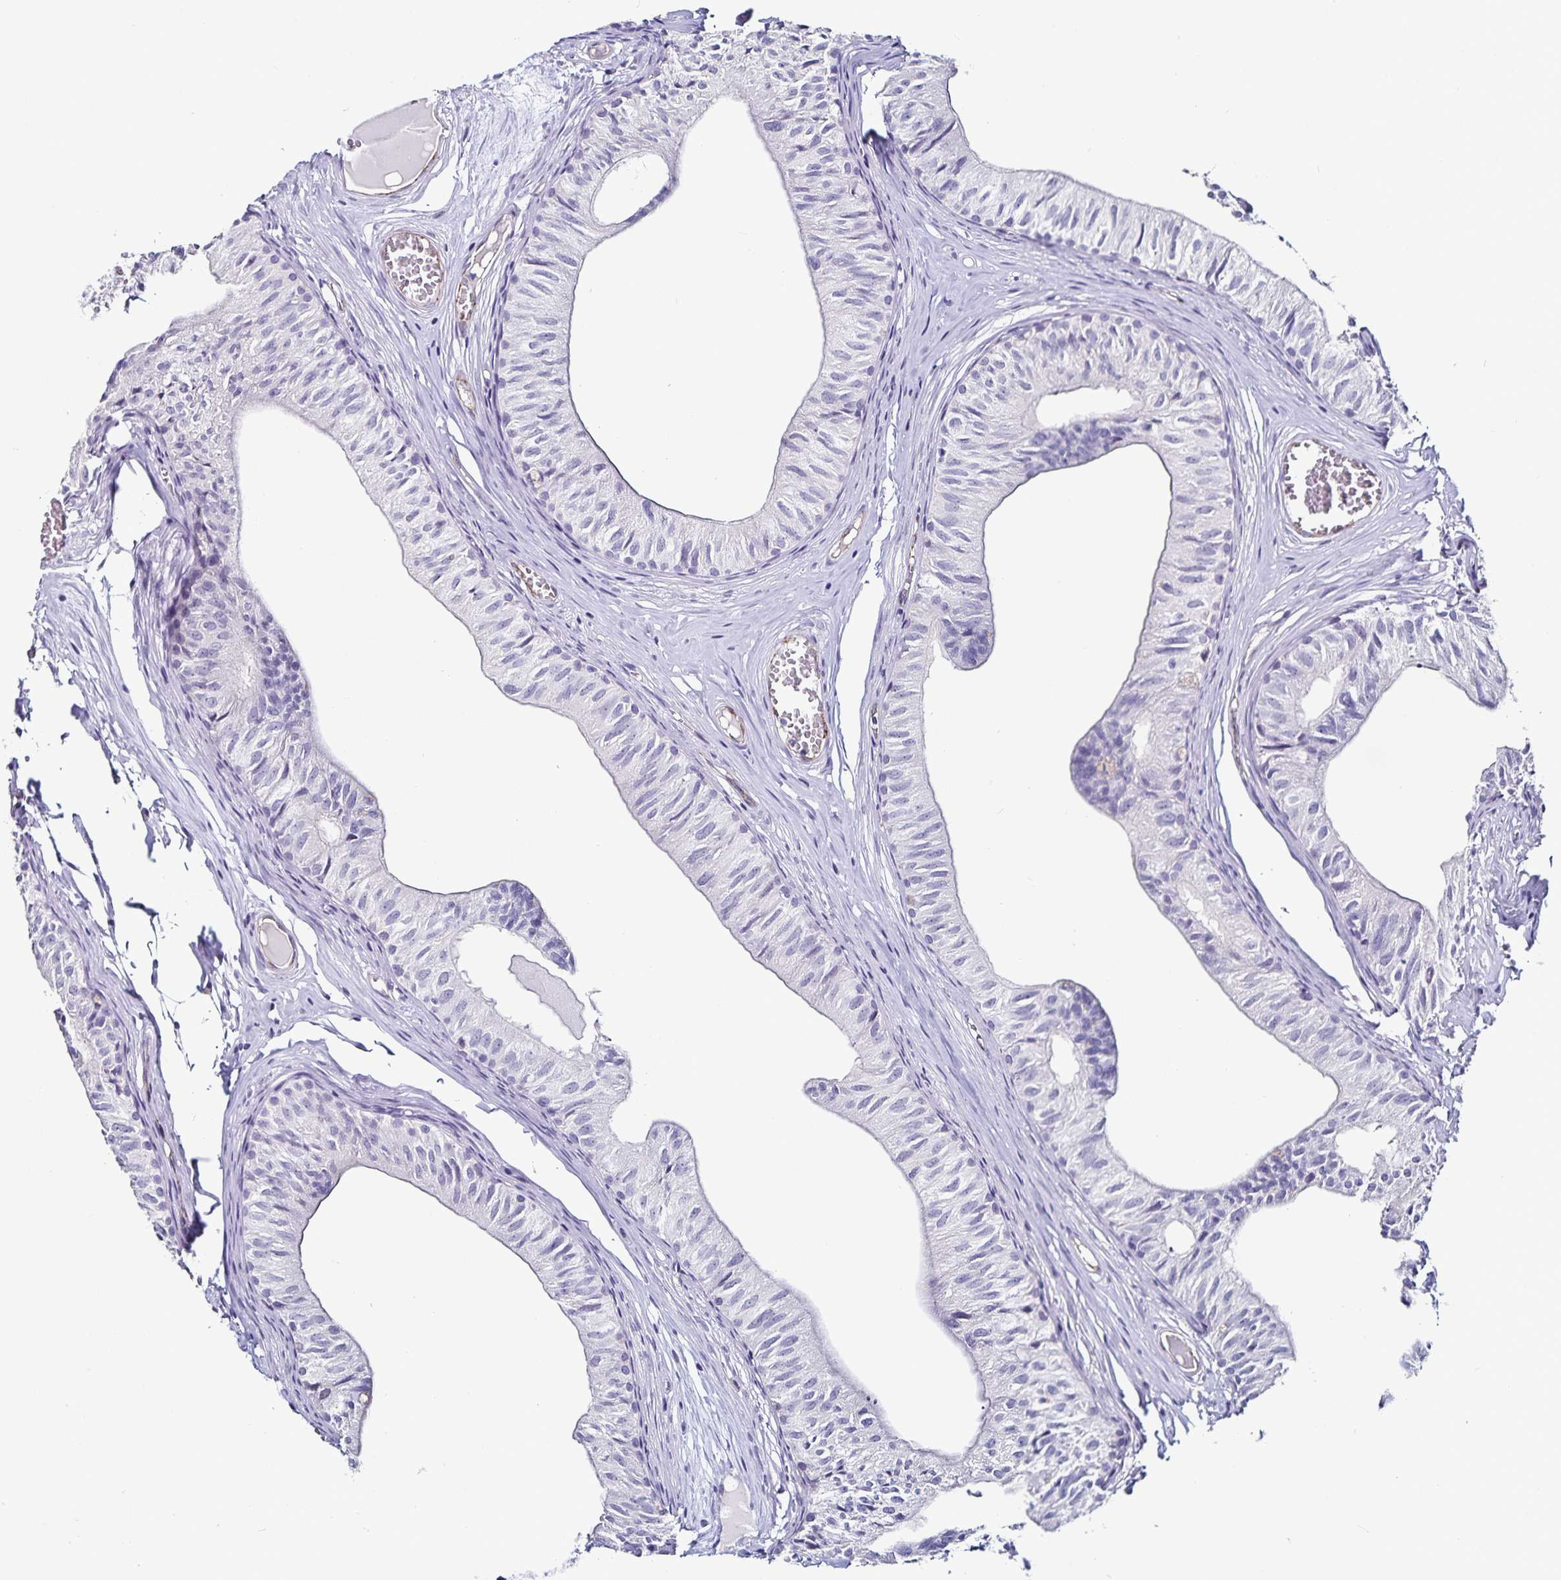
{"staining": {"intensity": "negative", "quantity": "none", "location": "none"}, "tissue": "epididymis", "cell_type": "Glandular cells", "image_type": "normal", "snomed": [{"axis": "morphology", "description": "Normal tissue, NOS"}, {"axis": "topography", "description": "Epididymis"}], "caption": "Photomicrograph shows no protein expression in glandular cells of normal epididymis.", "gene": "TSPAN7", "patient": {"sex": "male", "age": 25}}